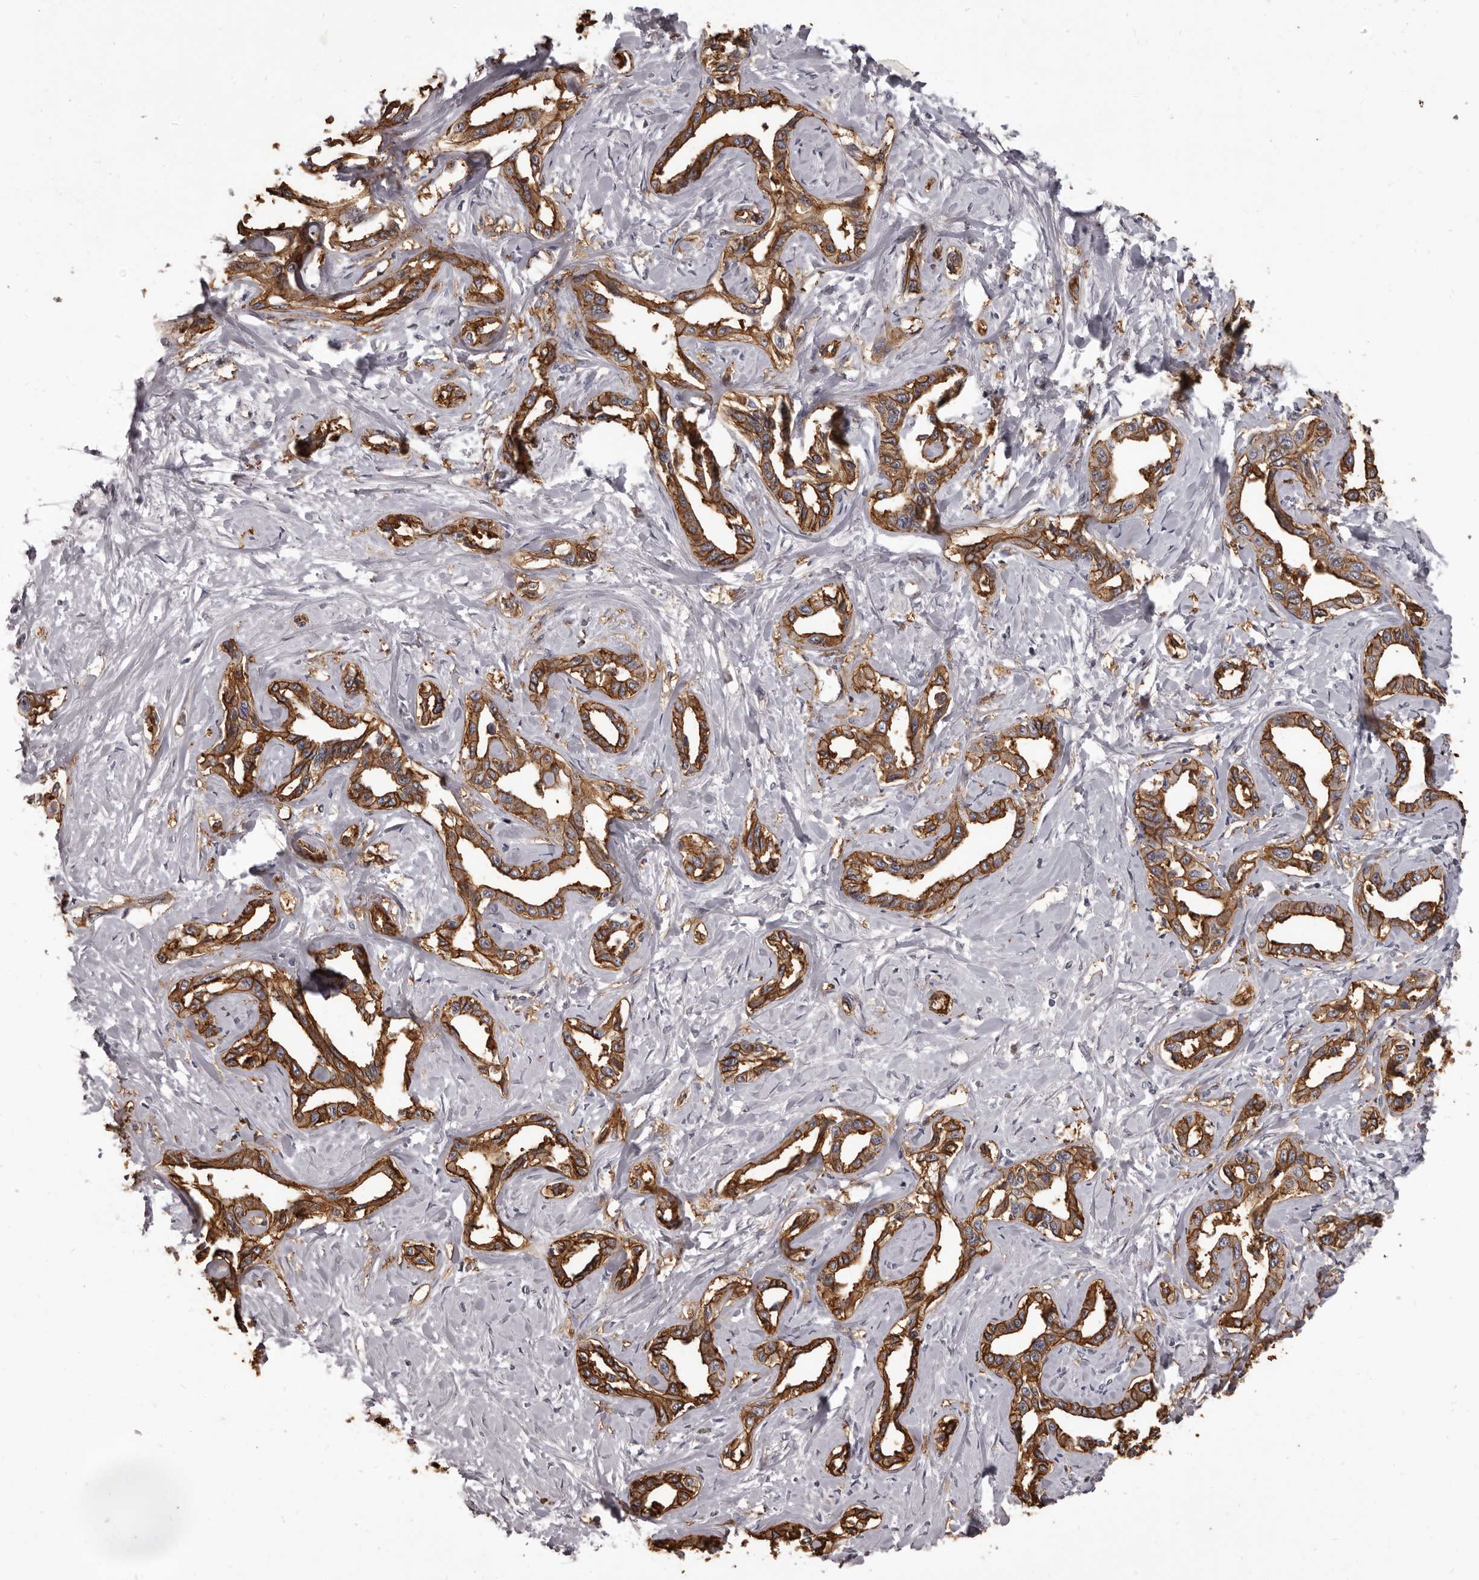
{"staining": {"intensity": "strong", "quantity": ">75%", "location": "cytoplasmic/membranous"}, "tissue": "liver cancer", "cell_type": "Tumor cells", "image_type": "cancer", "snomed": [{"axis": "morphology", "description": "Cholangiocarcinoma"}, {"axis": "topography", "description": "Liver"}], "caption": "About >75% of tumor cells in human liver cholangiocarcinoma exhibit strong cytoplasmic/membranous protein staining as visualized by brown immunohistochemical staining.", "gene": "GPR78", "patient": {"sex": "male", "age": 59}}